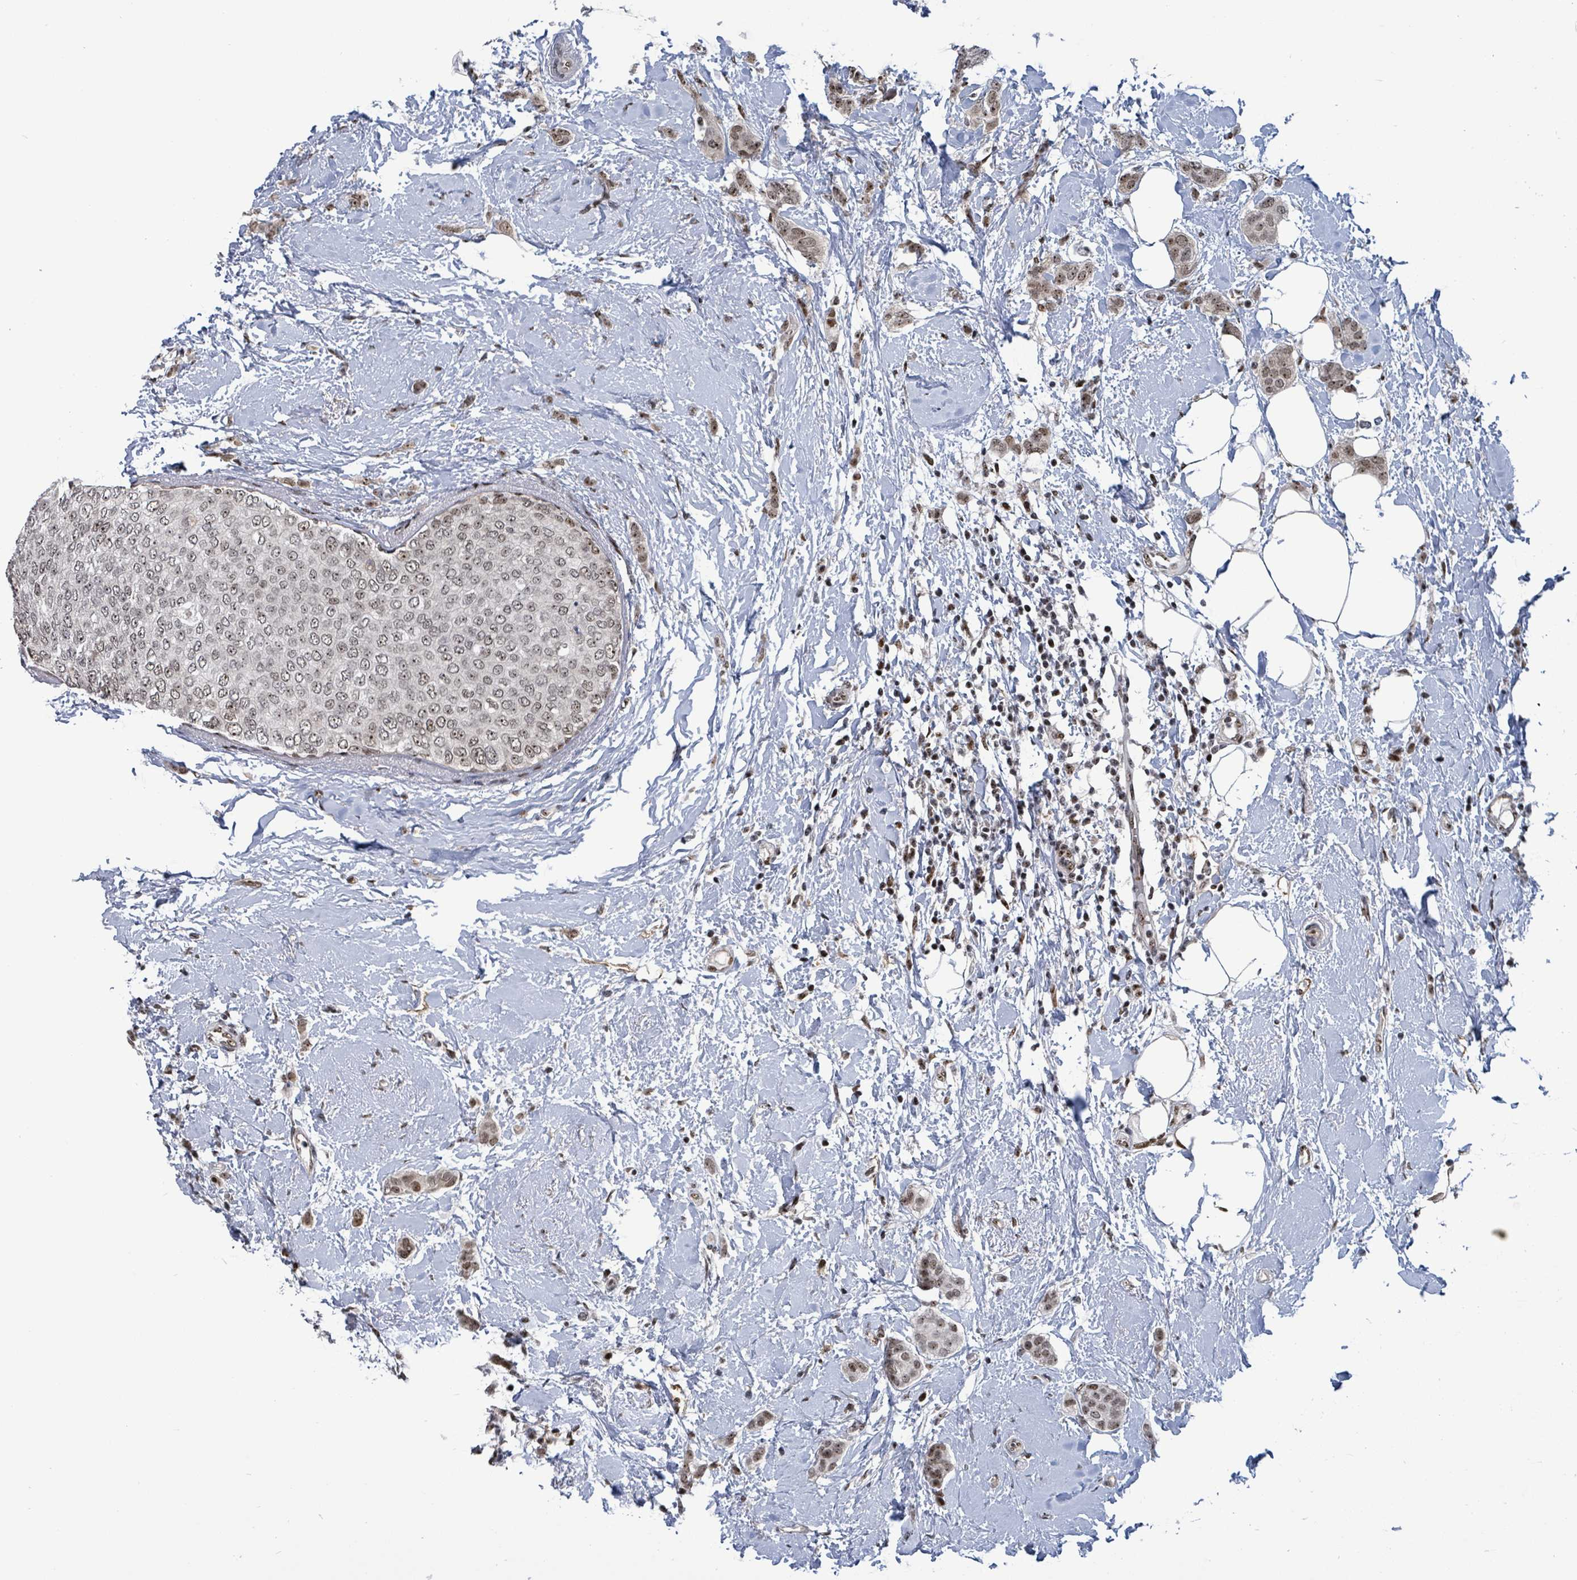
{"staining": {"intensity": "moderate", "quantity": ">75%", "location": "nuclear"}, "tissue": "breast cancer", "cell_type": "Tumor cells", "image_type": "cancer", "snomed": [{"axis": "morphology", "description": "Duct carcinoma"}, {"axis": "topography", "description": "Breast"}], "caption": "Tumor cells demonstrate moderate nuclear staining in about >75% of cells in breast cancer (intraductal carcinoma).", "gene": "RRN3", "patient": {"sex": "female", "age": 72}}